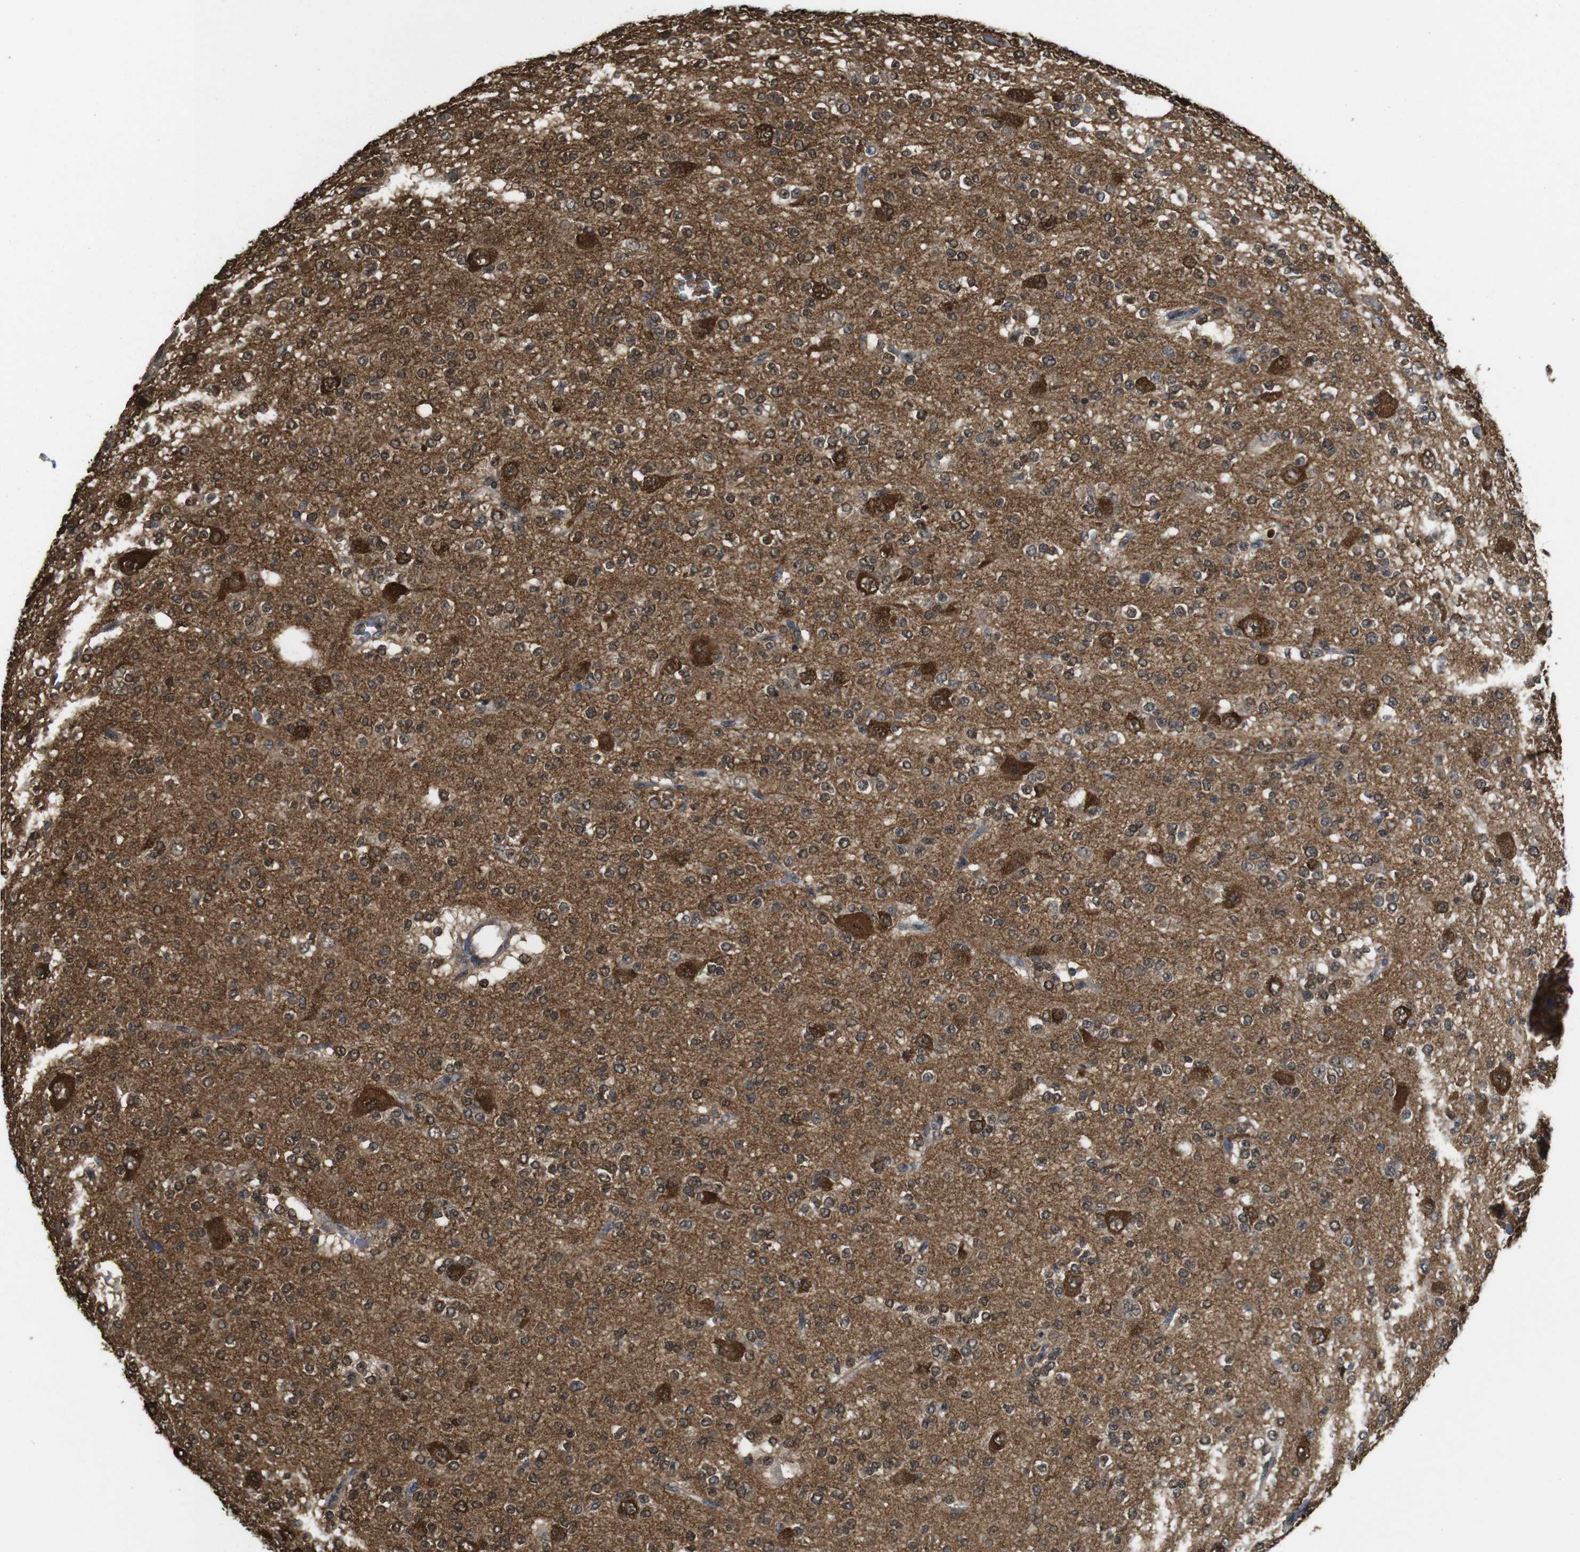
{"staining": {"intensity": "strong", "quantity": "25%-75%", "location": "cytoplasmic/membranous"}, "tissue": "glioma", "cell_type": "Tumor cells", "image_type": "cancer", "snomed": [{"axis": "morphology", "description": "Glioma, malignant, Low grade"}, {"axis": "topography", "description": "Brain"}], "caption": "The photomicrograph demonstrates immunohistochemical staining of malignant glioma (low-grade). There is strong cytoplasmic/membranous positivity is identified in approximately 25%-75% of tumor cells.", "gene": "YWHAG", "patient": {"sex": "male", "age": 38}}